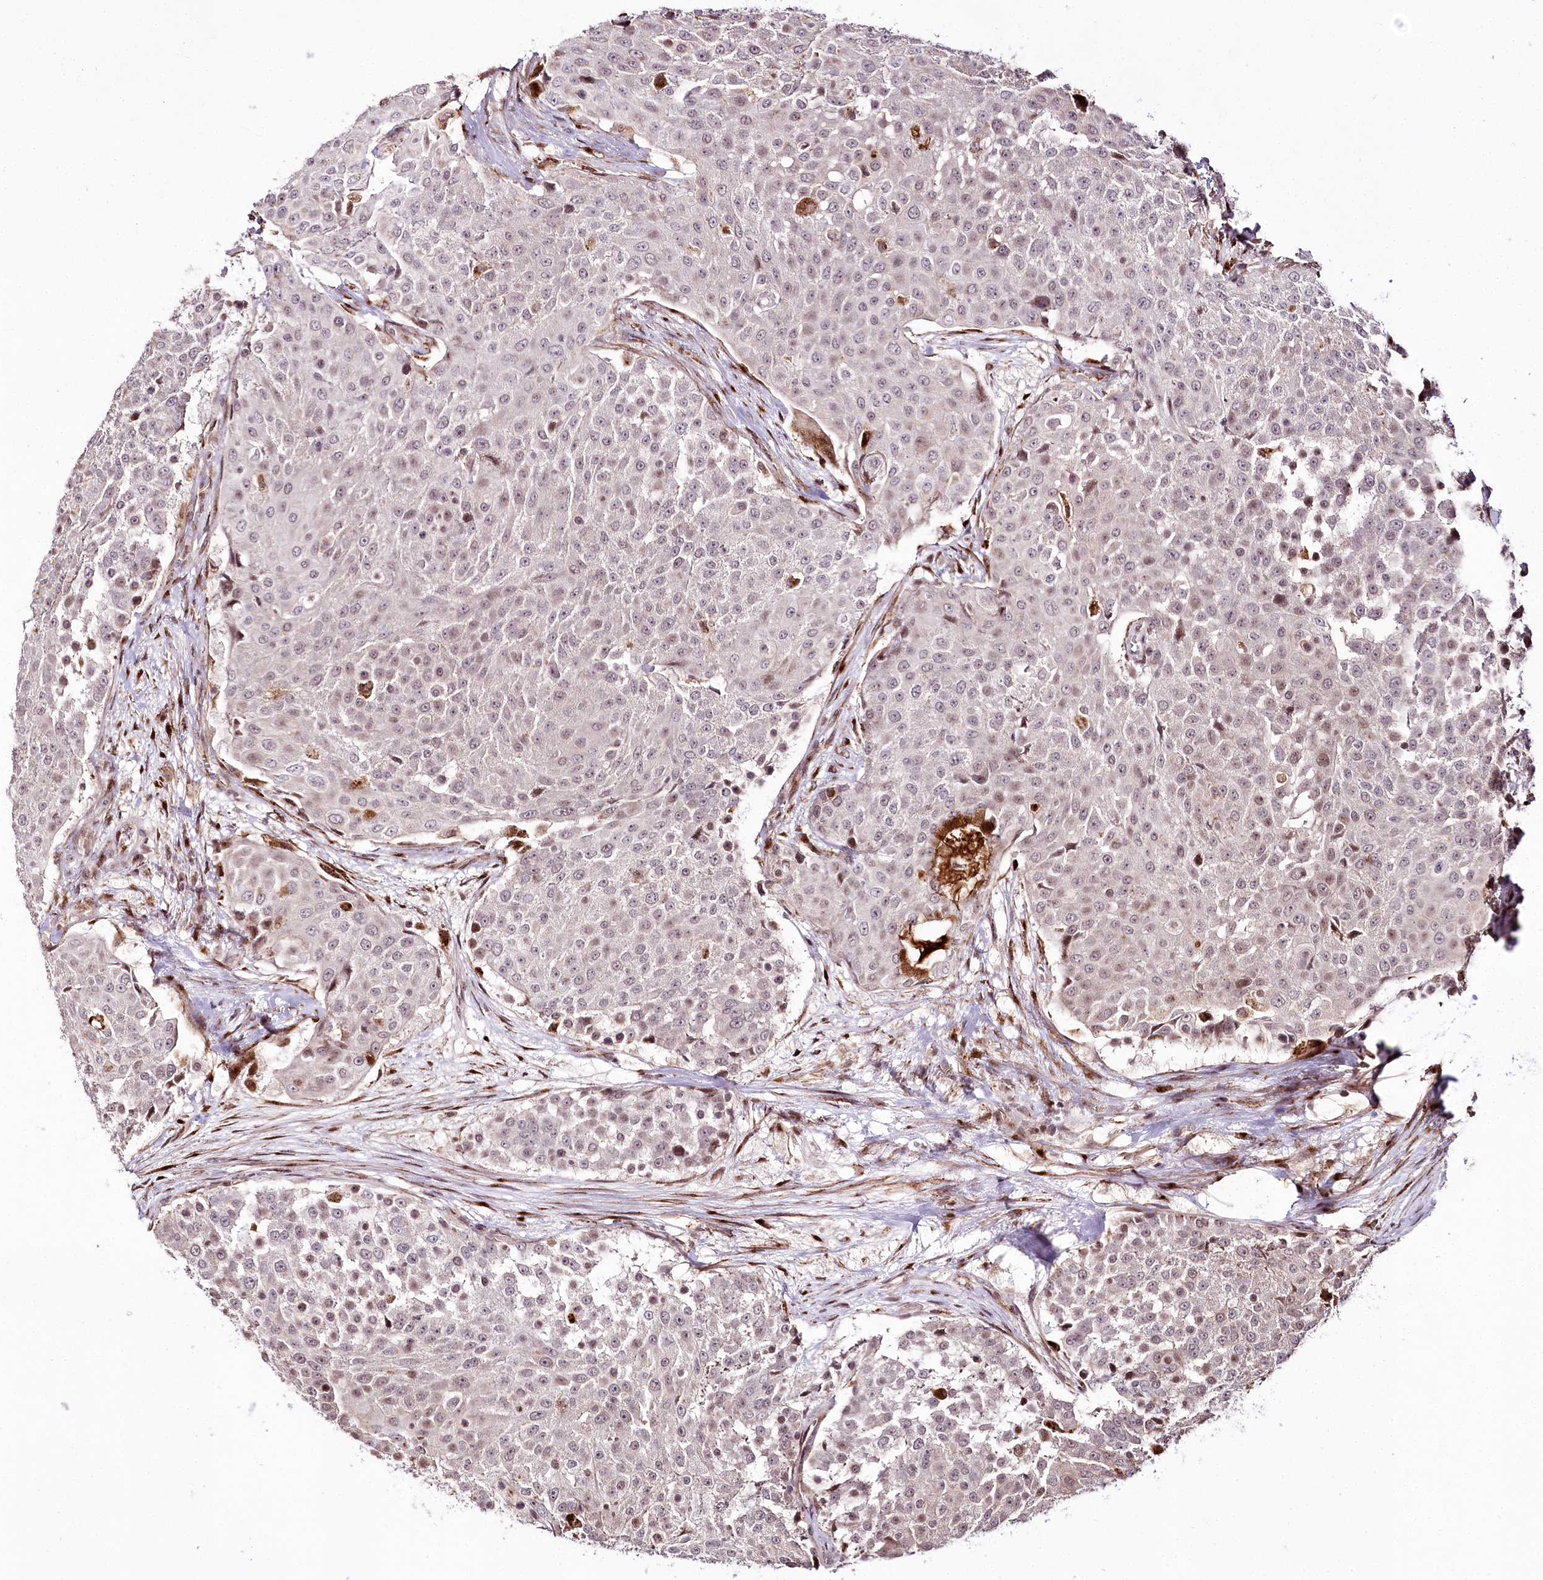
{"staining": {"intensity": "weak", "quantity": "<25%", "location": "nuclear"}, "tissue": "urothelial cancer", "cell_type": "Tumor cells", "image_type": "cancer", "snomed": [{"axis": "morphology", "description": "Urothelial carcinoma, High grade"}, {"axis": "topography", "description": "Urinary bladder"}], "caption": "Urothelial cancer was stained to show a protein in brown. There is no significant expression in tumor cells.", "gene": "HOXC8", "patient": {"sex": "female", "age": 63}}